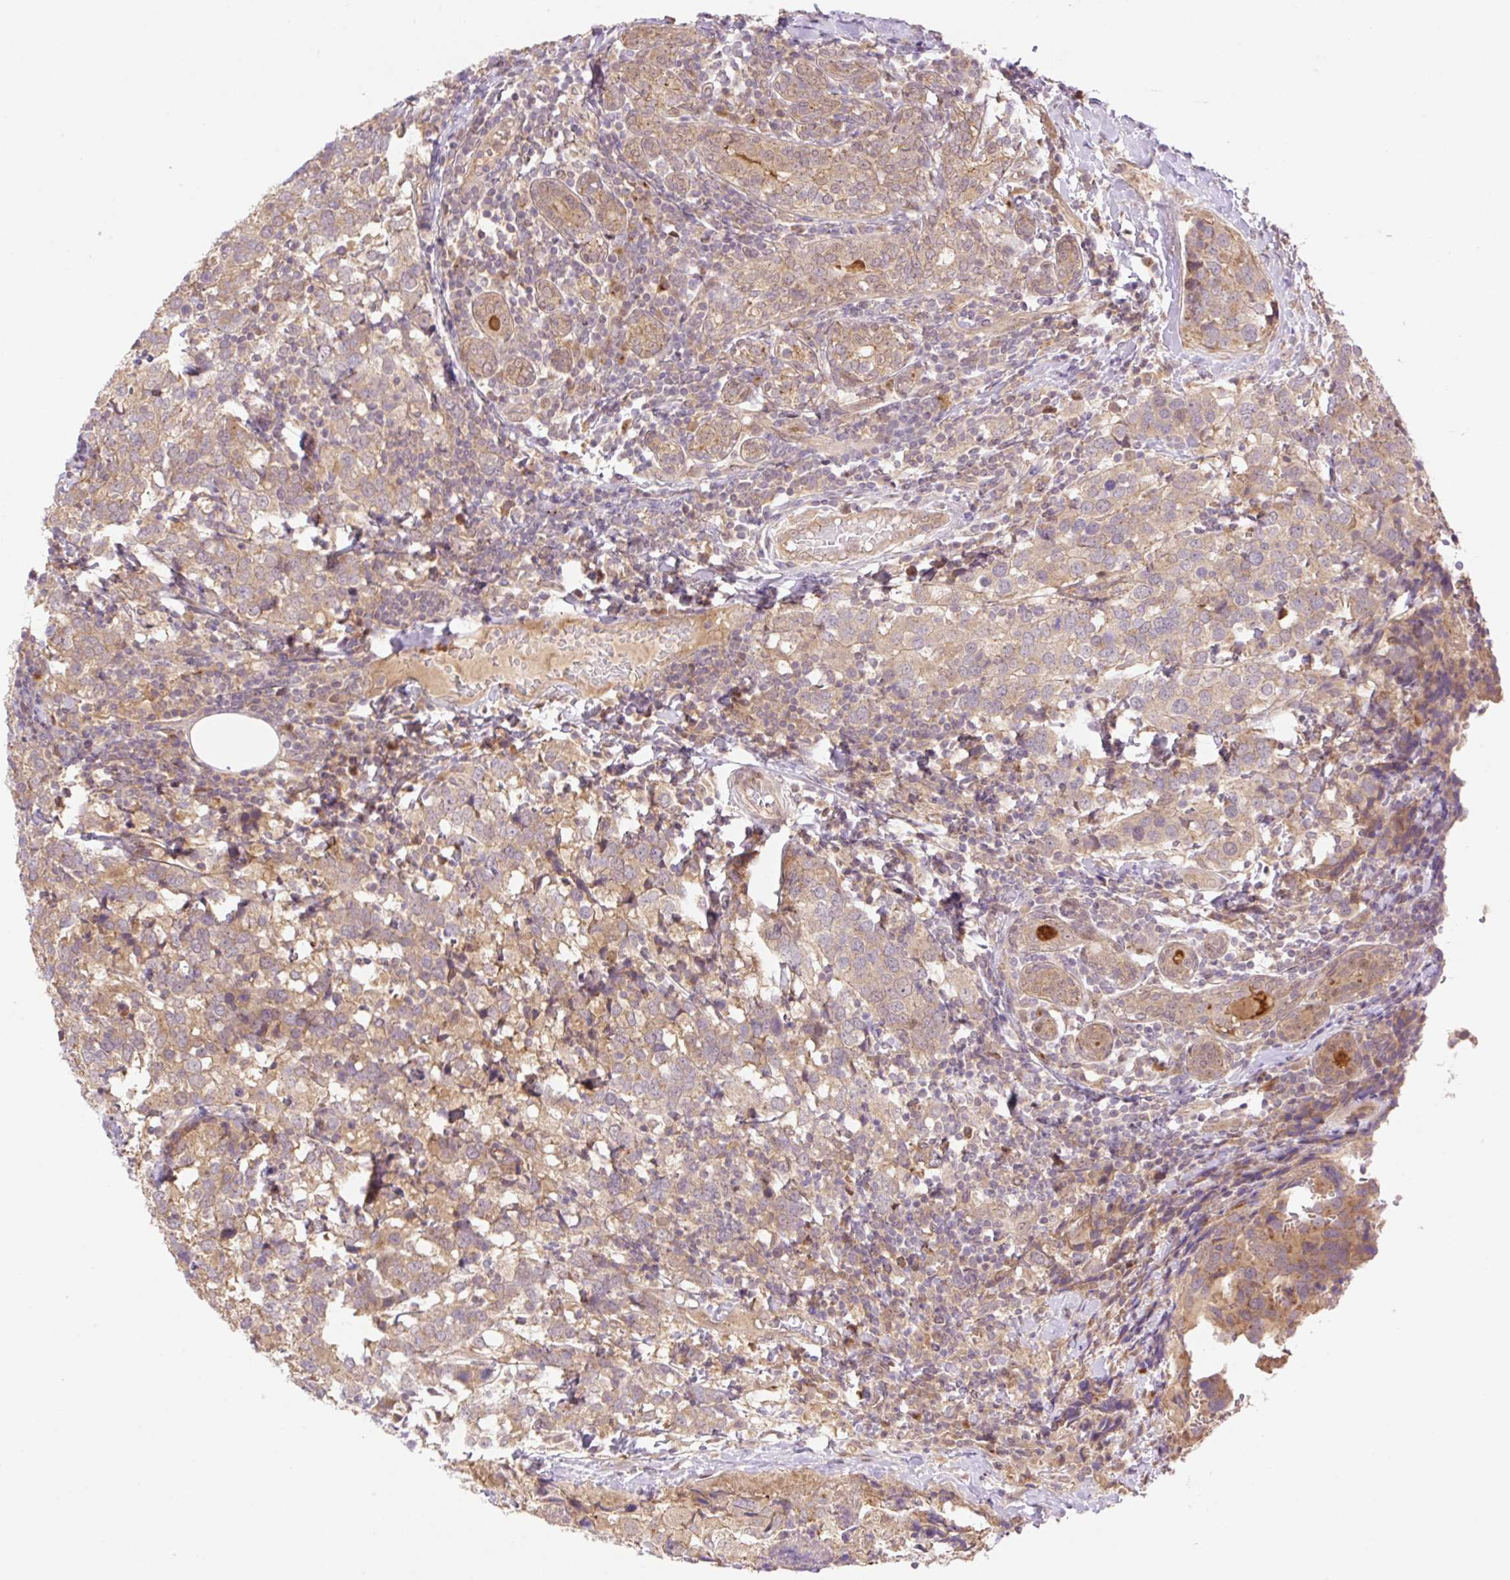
{"staining": {"intensity": "weak", "quantity": ">75%", "location": "cytoplasmic/membranous"}, "tissue": "breast cancer", "cell_type": "Tumor cells", "image_type": "cancer", "snomed": [{"axis": "morphology", "description": "Lobular carcinoma"}, {"axis": "topography", "description": "Breast"}], "caption": "Immunohistochemistry of breast cancer (lobular carcinoma) exhibits low levels of weak cytoplasmic/membranous positivity in about >75% of tumor cells.", "gene": "VPS25", "patient": {"sex": "female", "age": 59}}